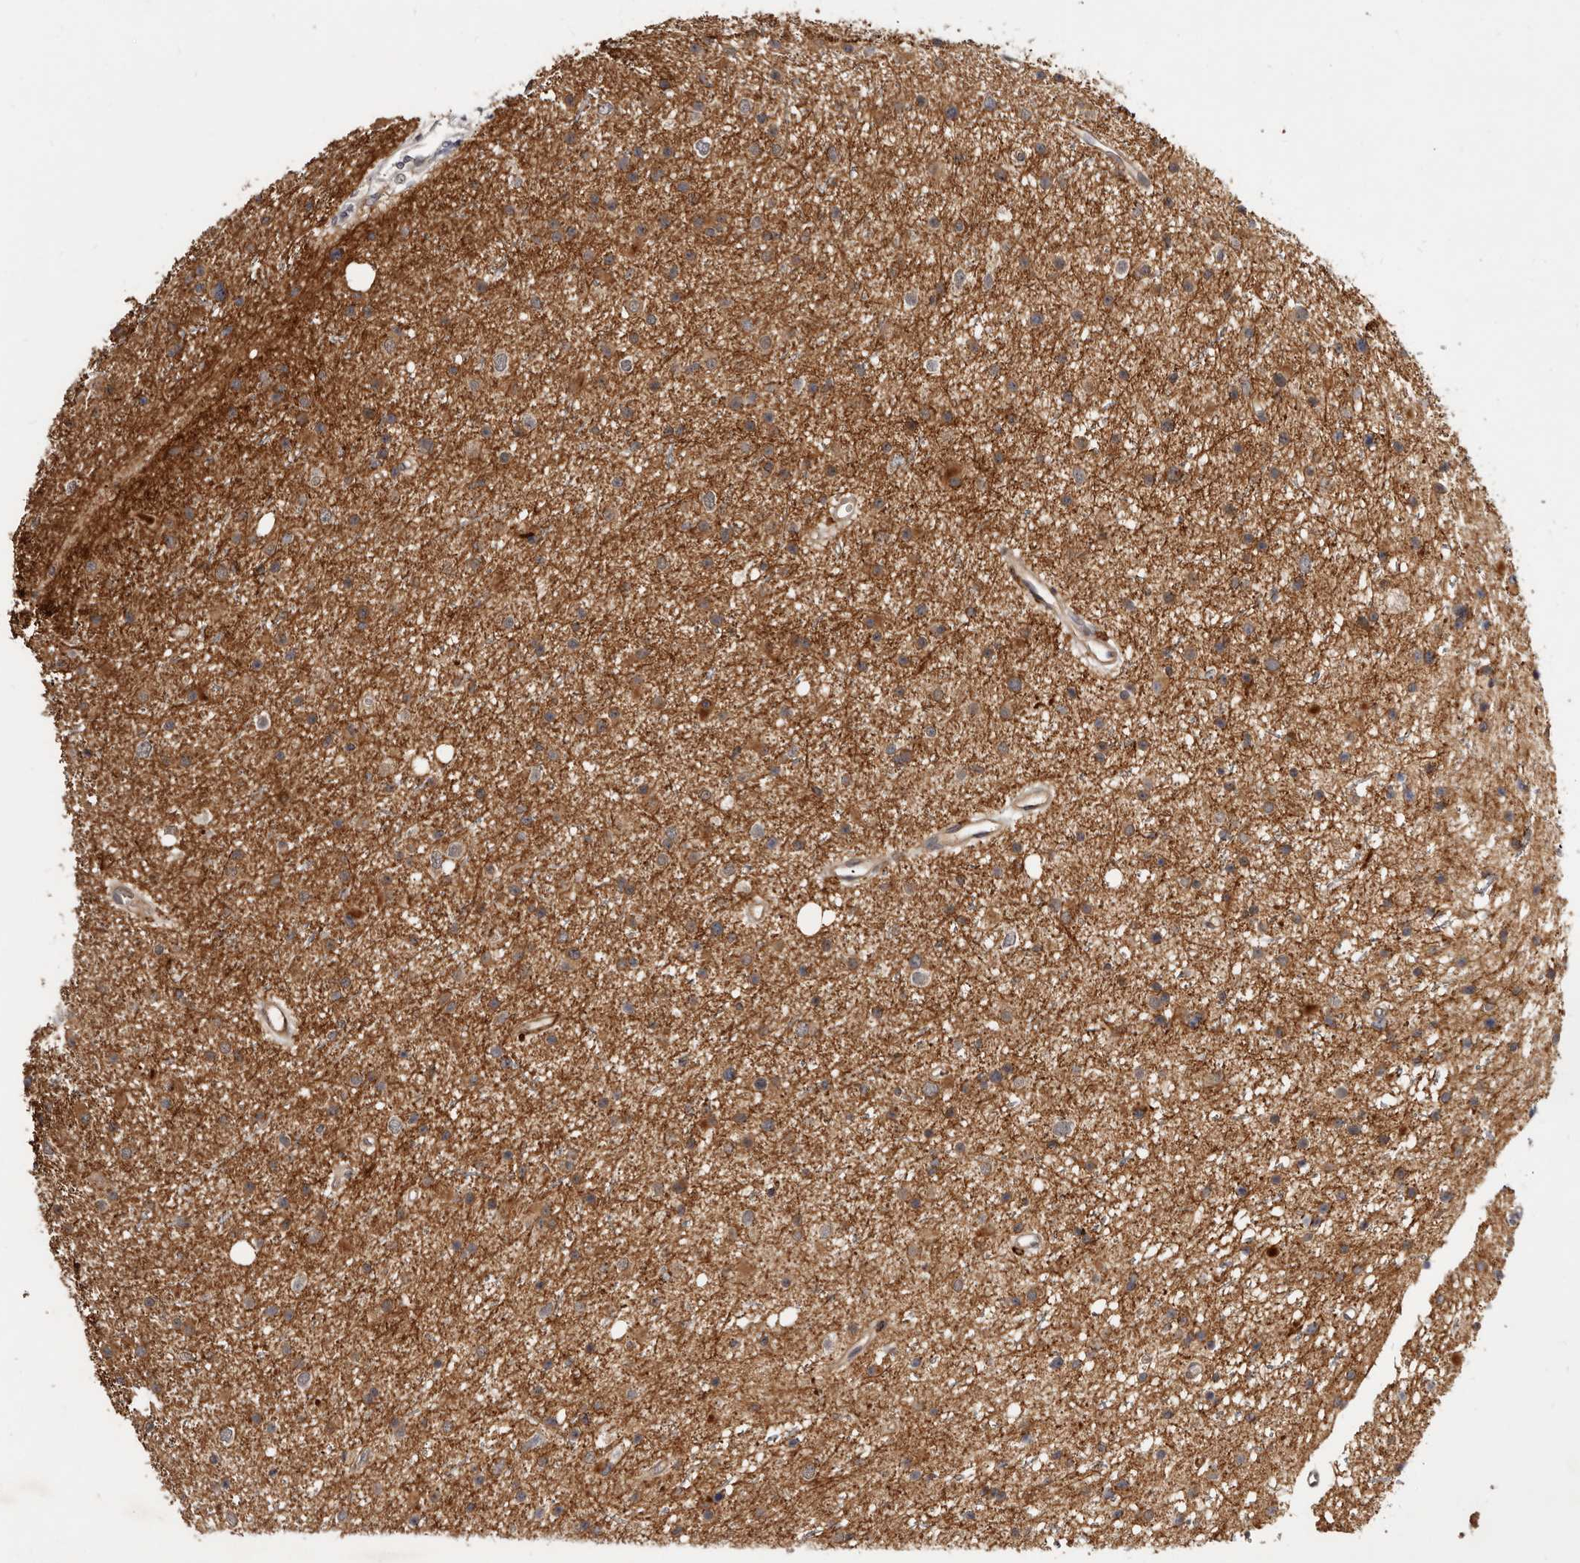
{"staining": {"intensity": "moderate", "quantity": ">75%", "location": "cytoplasmic/membranous"}, "tissue": "glioma", "cell_type": "Tumor cells", "image_type": "cancer", "snomed": [{"axis": "morphology", "description": "Glioma, malignant, Low grade"}, {"axis": "topography", "description": "Cerebral cortex"}], "caption": "Human glioma stained for a protein (brown) reveals moderate cytoplasmic/membranous positive staining in about >75% of tumor cells.", "gene": "INAVA", "patient": {"sex": "female", "age": 39}}